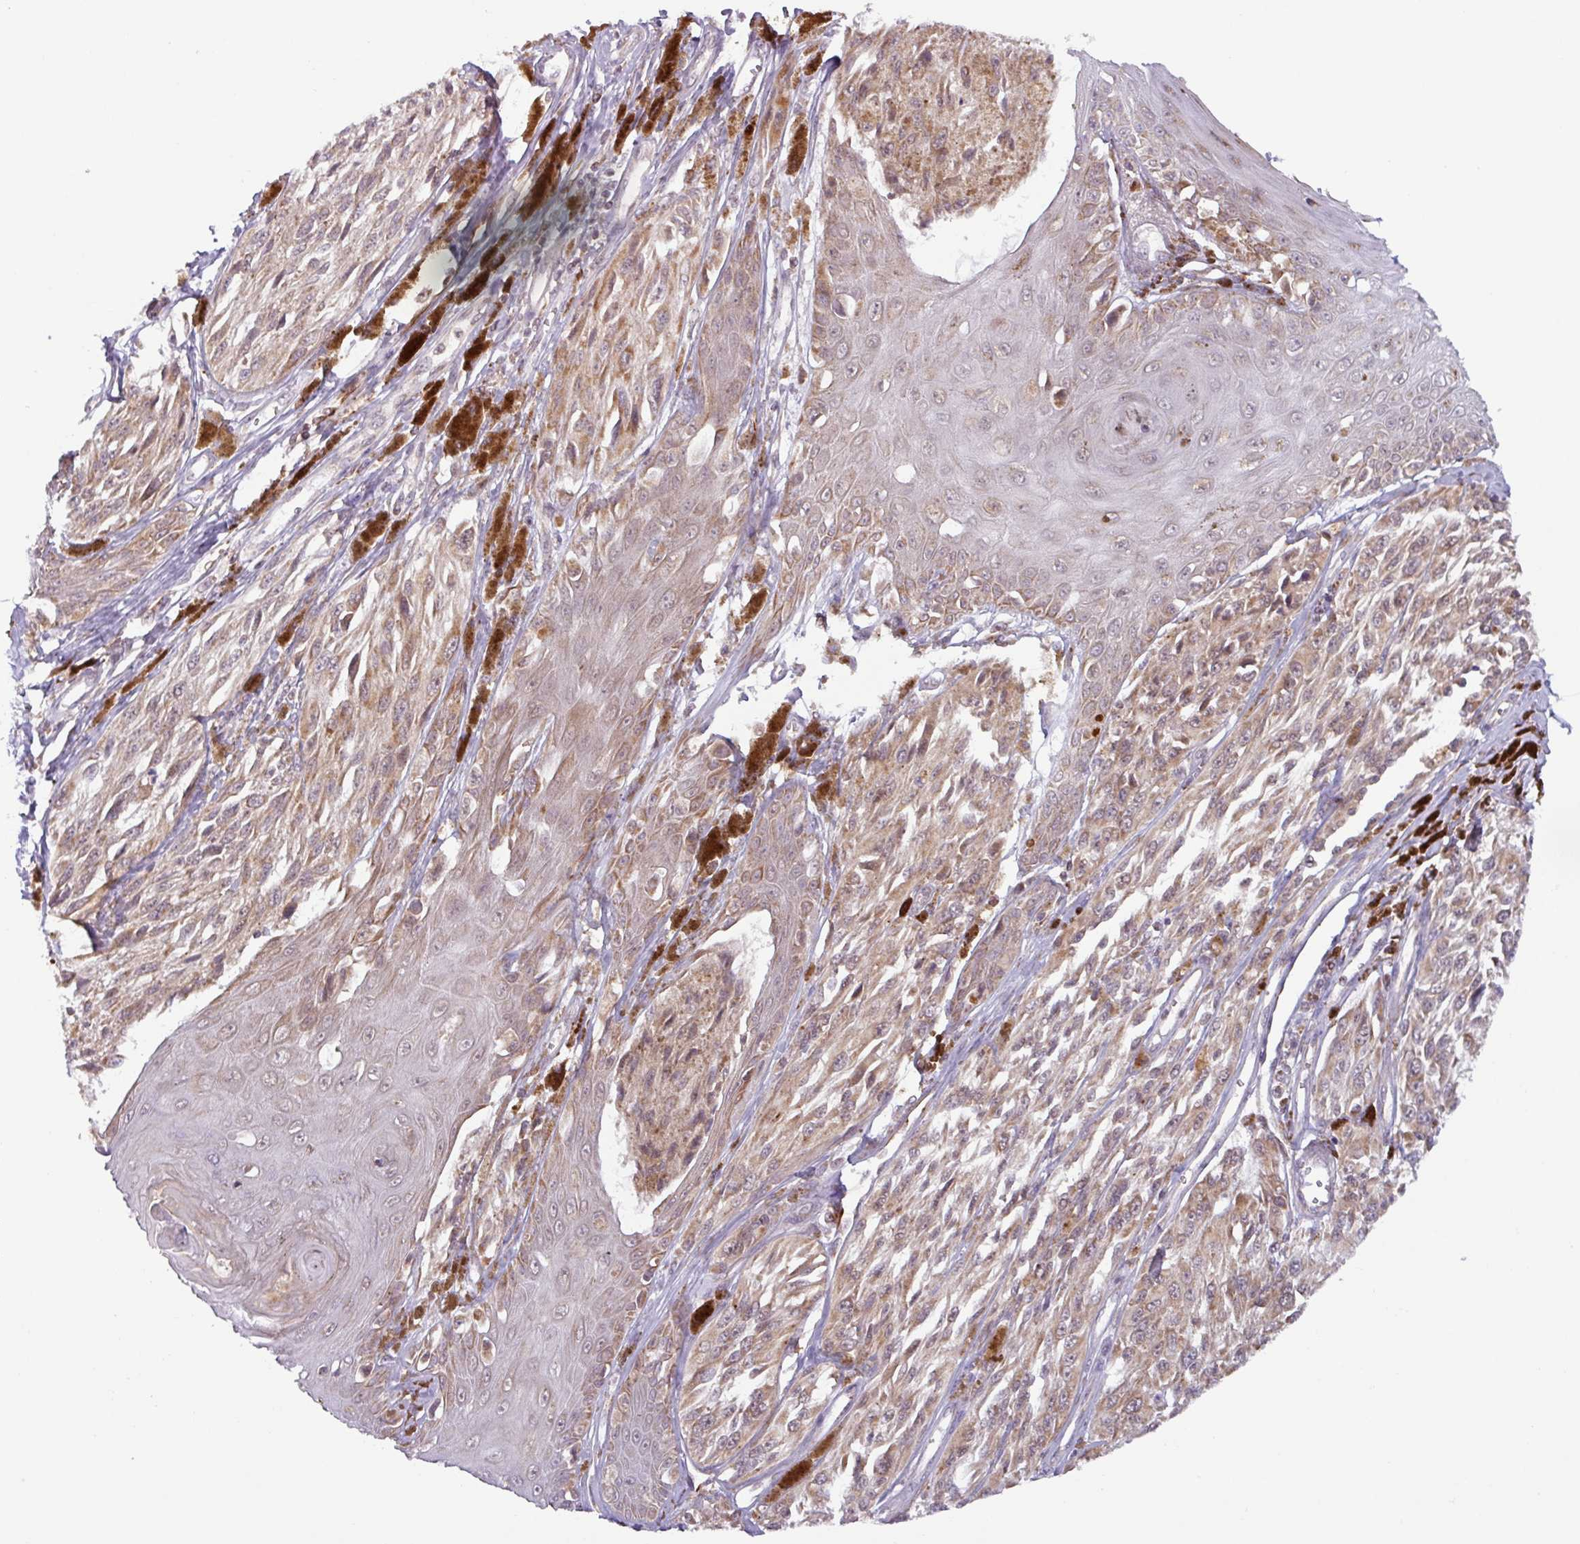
{"staining": {"intensity": "weak", "quantity": ">75%", "location": "cytoplasmic/membranous"}, "tissue": "melanoma", "cell_type": "Tumor cells", "image_type": "cancer", "snomed": [{"axis": "morphology", "description": "Malignant melanoma, NOS"}, {"axis": "topography", "description": "Skin"}], "caption": "Tumor cells display low levels of weak cytoplasmic/membranous expression in approximately >75% of cells in human malignant melanoma. (DAB (3,3'-diaminobenzidine) IHC, brown staining for protein, blue staining for nuclei).", "gene": "AKIRIN1", "patient": {"sex": "male", "age": 94}}